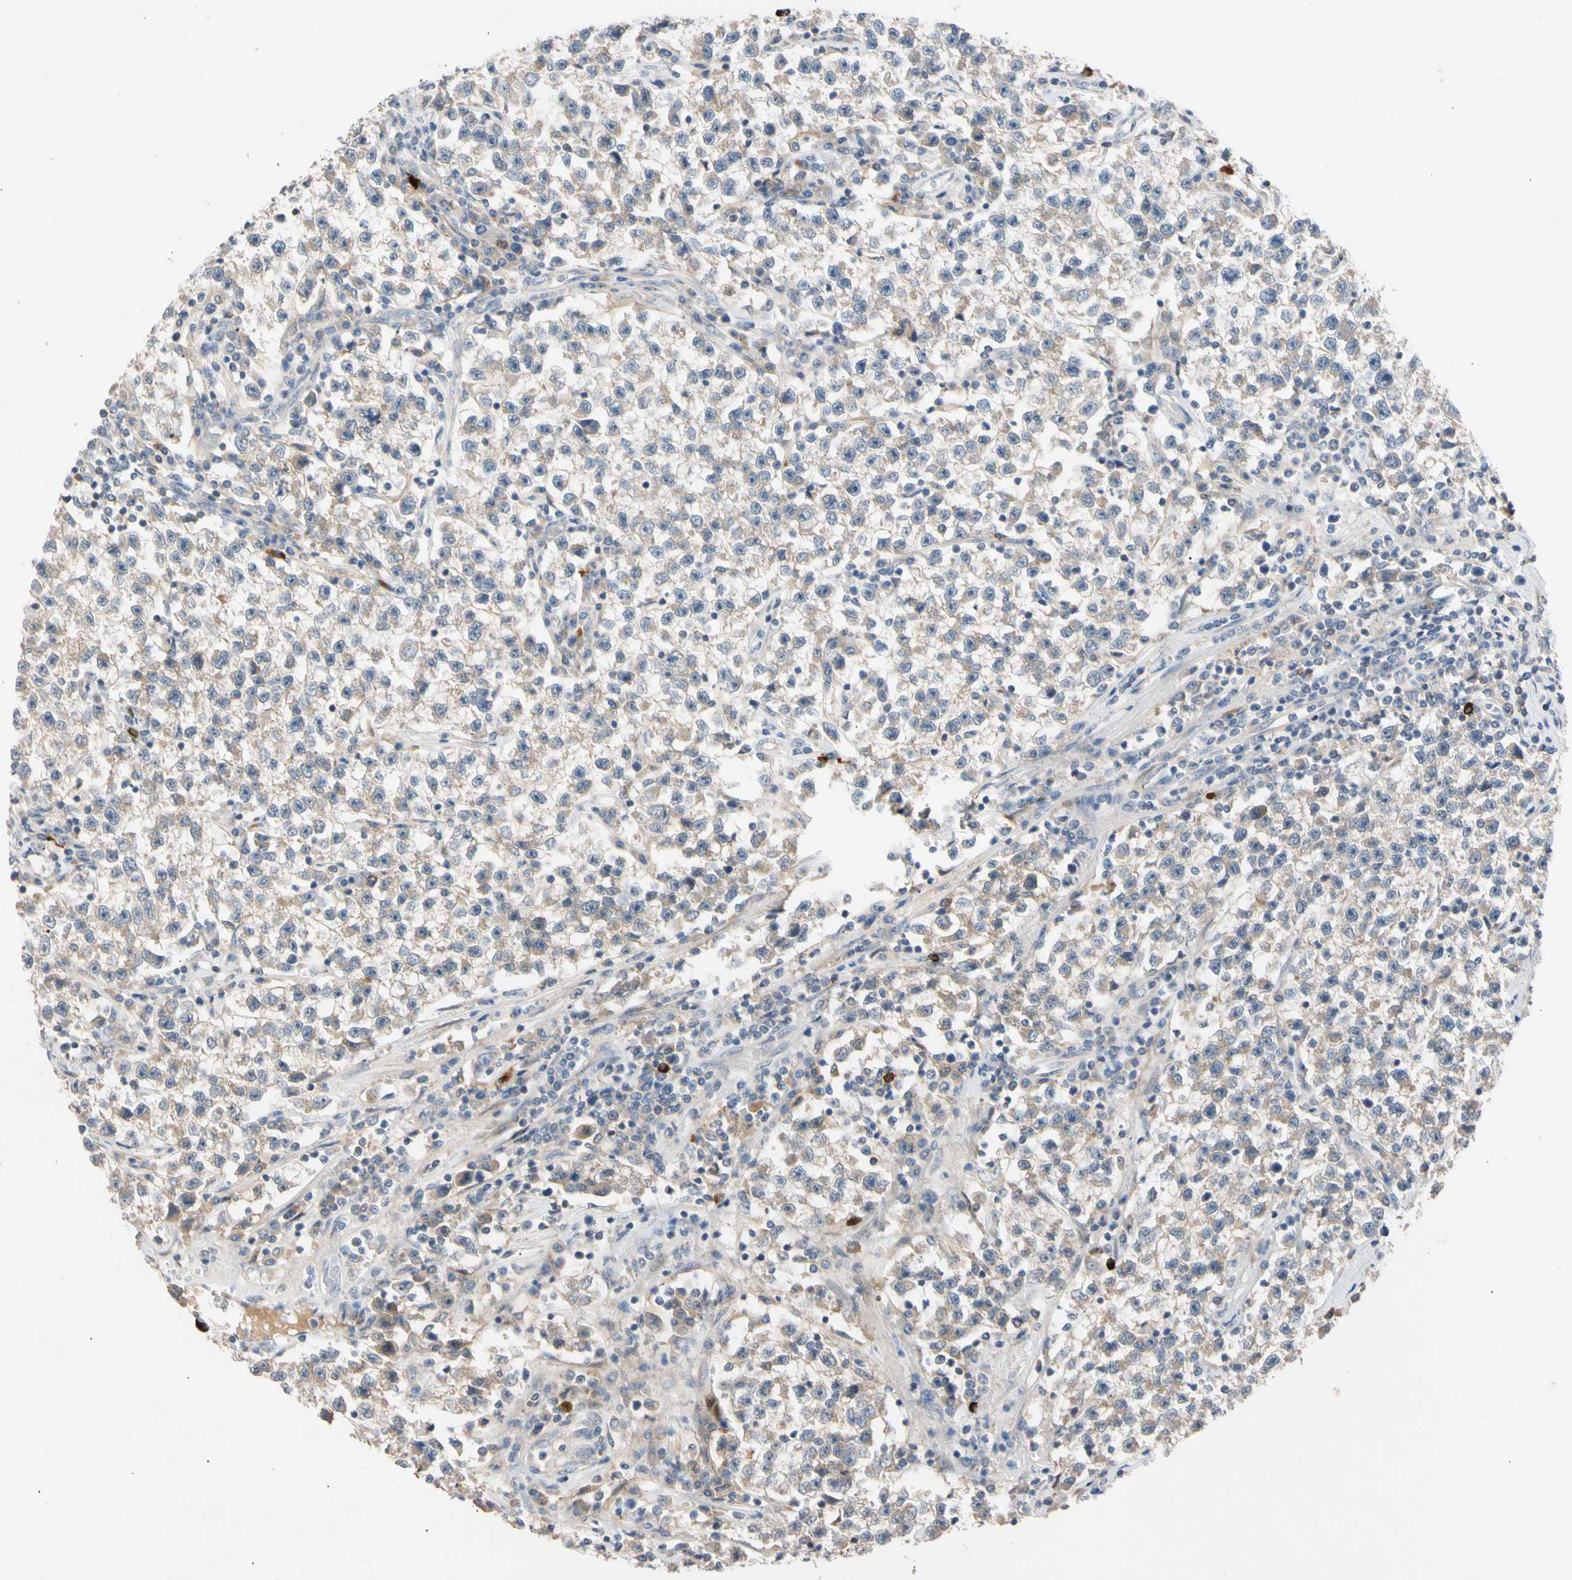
{"staining": {"intensity": "weak", "quantity": "25%-75%", "location": "cytoplasmic/membranous"}, "tissue": "testis cancer", "cell_type": "Tumor cells", "image_type": "cancer", "snomed": [{"axis": "morphology", "description": "Seminoma, NOS"}, {"axis": "topography", "description": "Testis"}], "caption": "Protein analysis of testis cancer tissue exhibits weak cytoplasmic/membranous staining in about 25%-75% of tumor cells.", "gene": "CNST", "patient": {"sex": "male", "age": 22}}